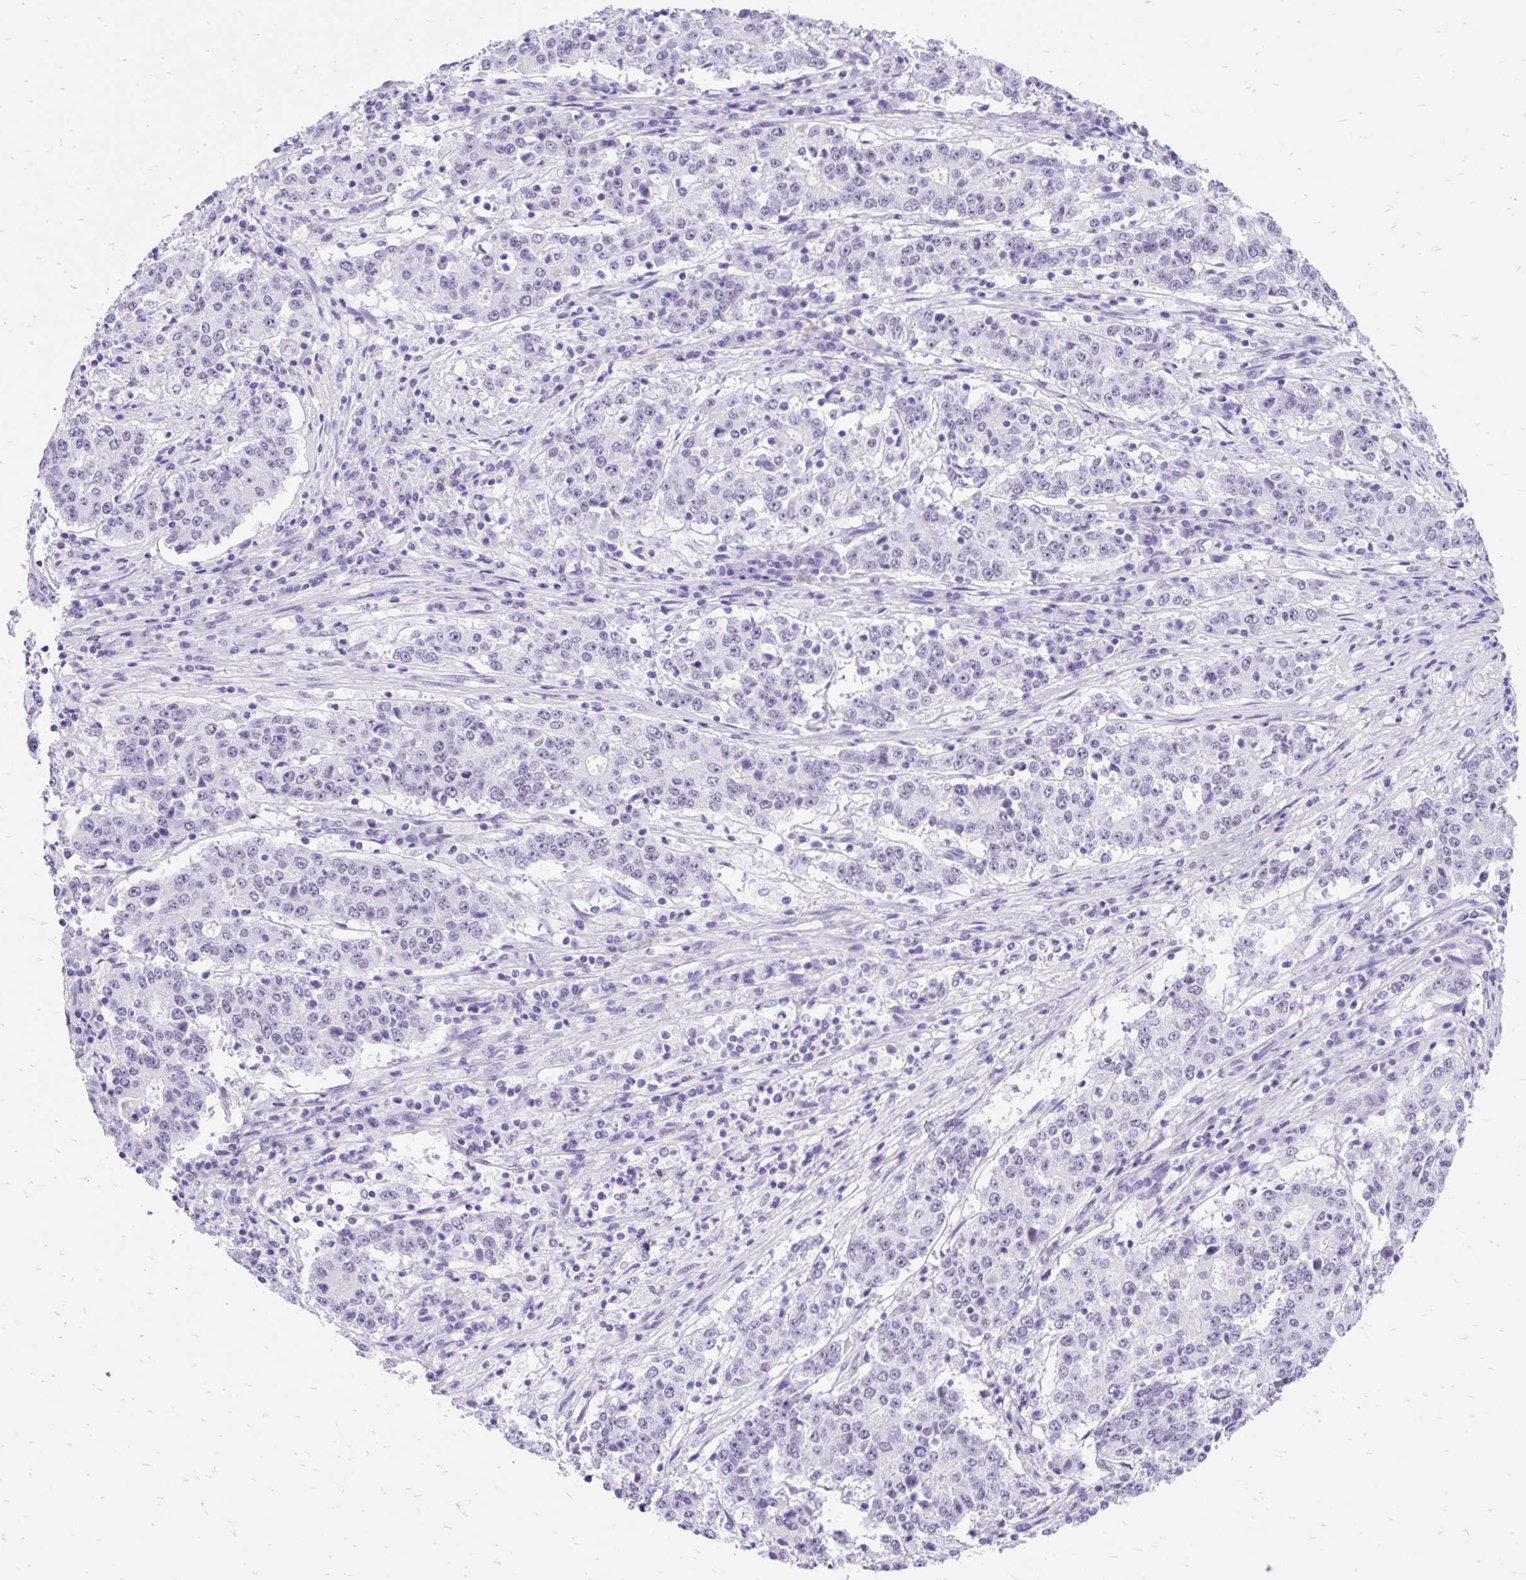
{"staining": {"intensity": "negative", "quantity": "none", "location": "none"}, "tissue": "stomach cancer", "cell_type": "Tumor cells", "image_type": "cancer", "snomed": [{"axis": "morphology", "description": "Adenocarcinoma, NOS"}, {"axis": "topography", "description": "Stomach"}], "caption": "This is a image of IHC staining of adenocarcinoma (stomach), which shows no expression in tumor cells. (DAB immunohistochemistry visualized using brightfield microscopy, high magnification).", "gene": "SCGB1A1", "patient": {"sex": "male", "age": 59}}